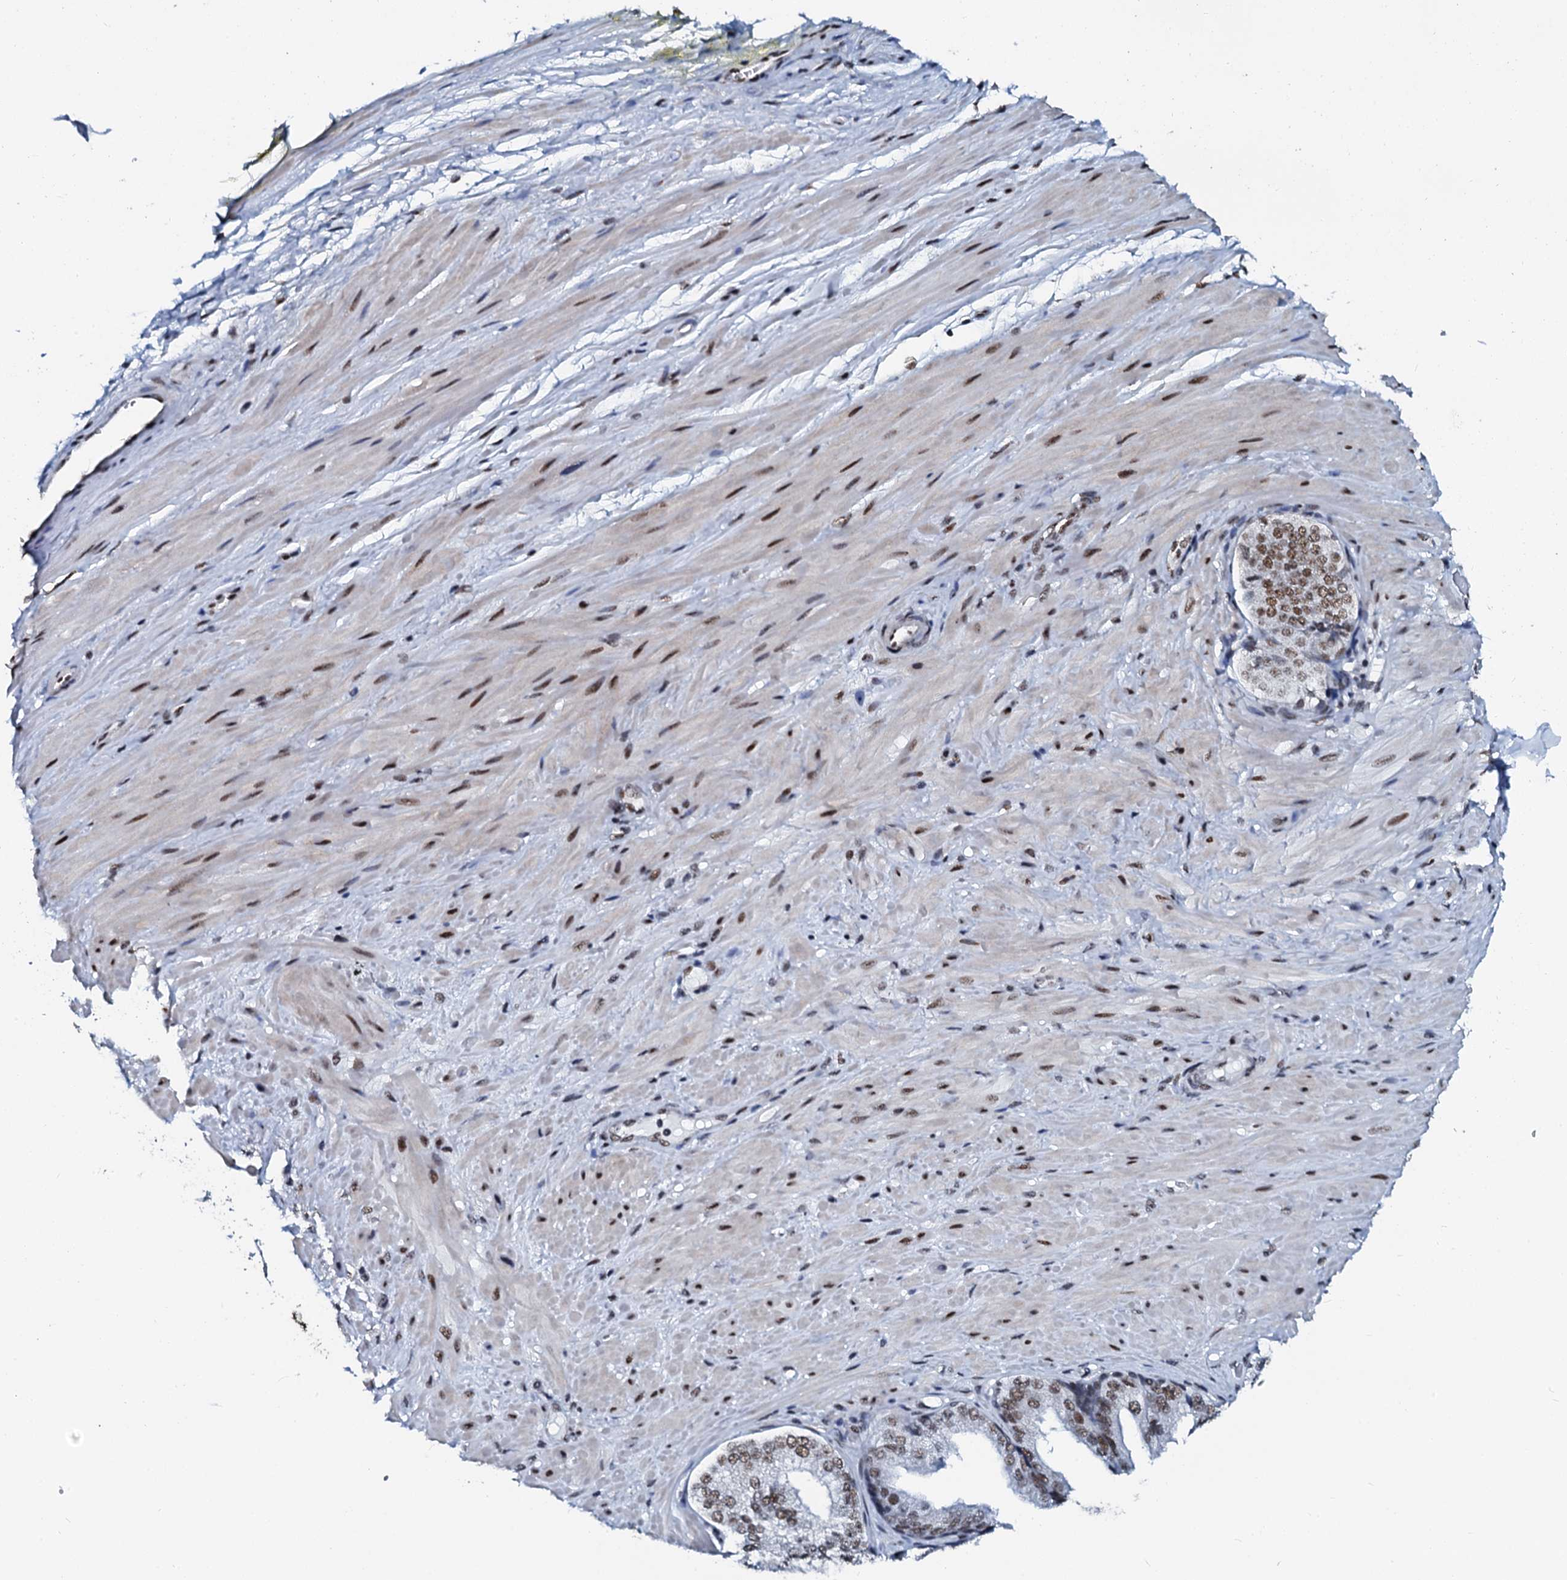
{"staining": {"intensity": "strong", "quantity": ">75%", "location": "nuclear"}, "tissue": "adipose tissue", "cell_type": "Adipocytes", "image_type": "normal", "snomed": [{"axis": "morphology", "description": "Normal tissue, NOS"}, {"axis": "morphology", "description": "Adenocarcinoma, Low grade"}, {"axis": "topography", "description": "Prostate"}, {"axis": "topography", "description": "Peripheral nerve tissue"}], "caption": "A brown stain shows strong nuclear expression of a protein in adipocytes of unremarkable human adipose tissue. Immunohistochemistry (ihc) stains the protein in brown and the nuclei are stained blue.", "gene": "SLTM", "patient": {"sex": "male", "age": 63}}